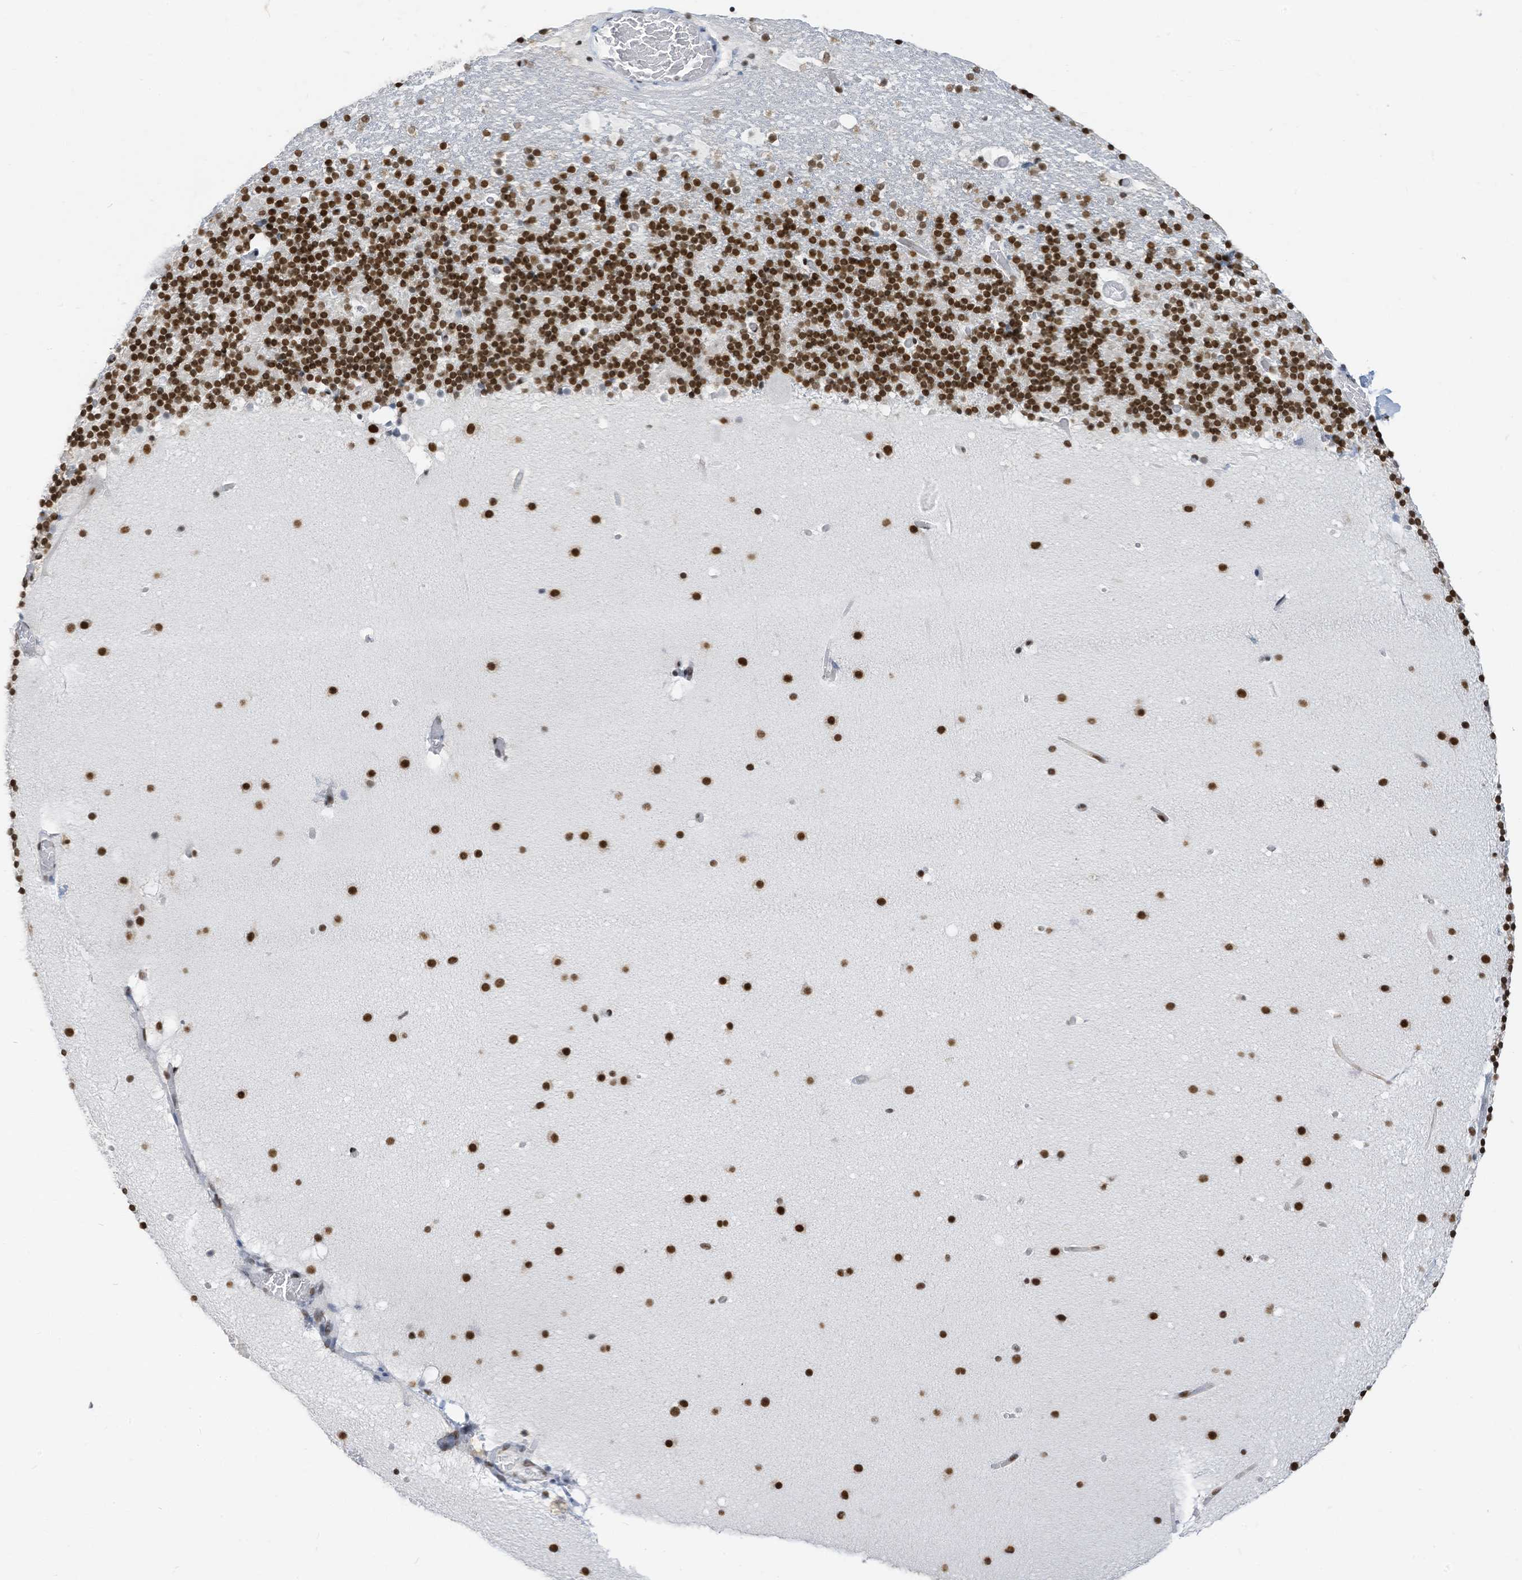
{"staining": {"intensity": "strong", "quantity": ">75%", "location": "nuclear"}, "tissue": "cerebellum", "cell_type": "Cells in granular layer", "image_type": "normal", "snomed": [{"axis": "morphology", "description": "Normal tissue, NOS"}, {"axis": "topography", "description": "Cerebellum"}], "caption": "Protein staining of unremarkable cerebellum reveals strong nuclear positivity in about >75% of cells in granular layer. Ihc stains the protein in brown and the nuclei are stained blue.", "gene": "KHSRP", "patient": {"sex": "male", "age": 57}}